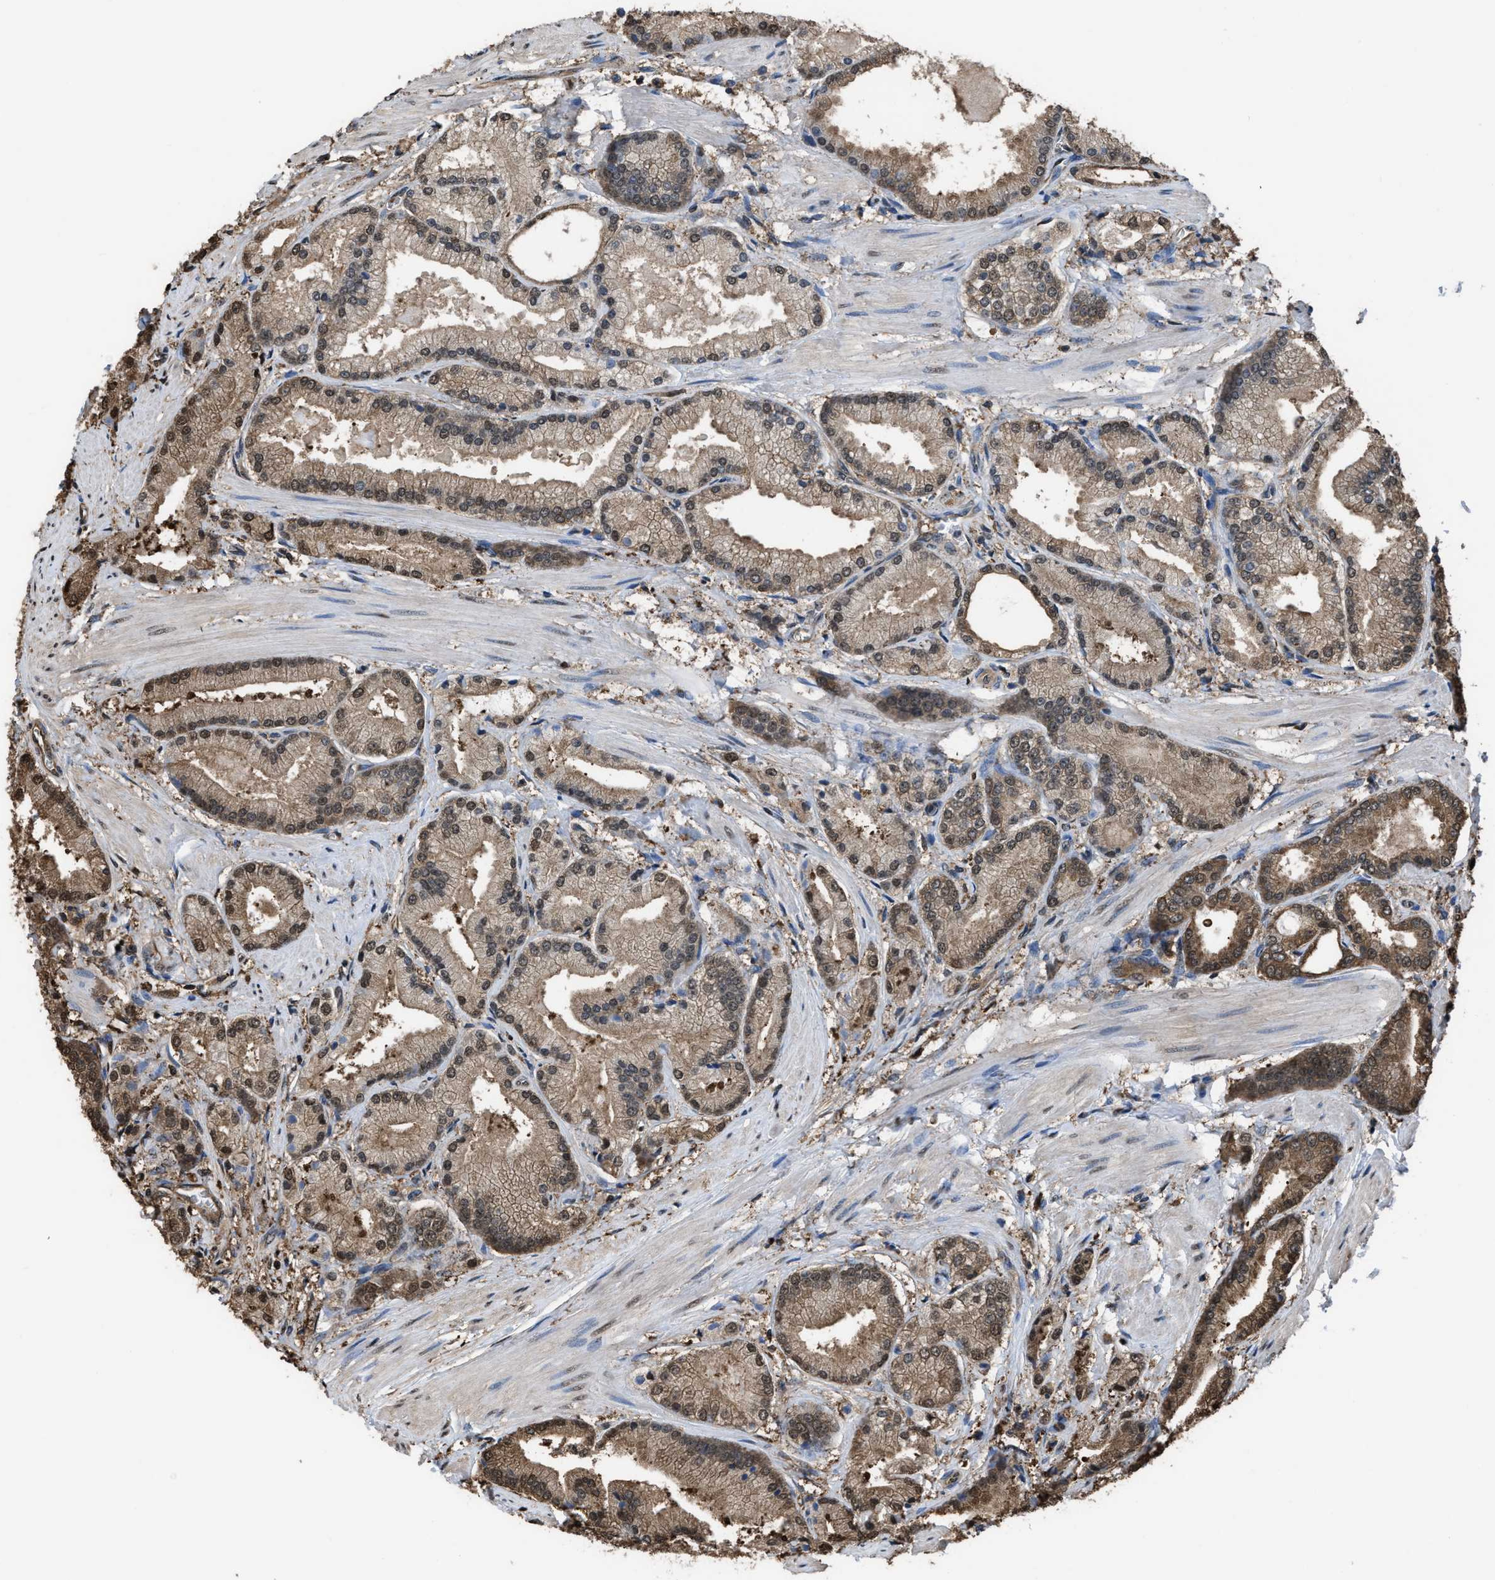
{"staining": {"intensity": "moderate", "quantity": ">75%", "location": "cytoplasmic/membranous,nuclear"}, "tissue": "prostate cancer", "cell_type": "Tumor cells", "image_type": "cancer", "snomed": [{"axis": "morphology", "description": "Adenocarcinoma, High grade"}, {"axis": "topography", "description": "Prostate"}], "caption": "Protein staining exhibits moderate cytoplasmic/membranous and nuclear positivity in about >75% of tumor cells in prostate cancer.", "gene": "FNTA", "patient": {"sex": "male", "age": 50}}